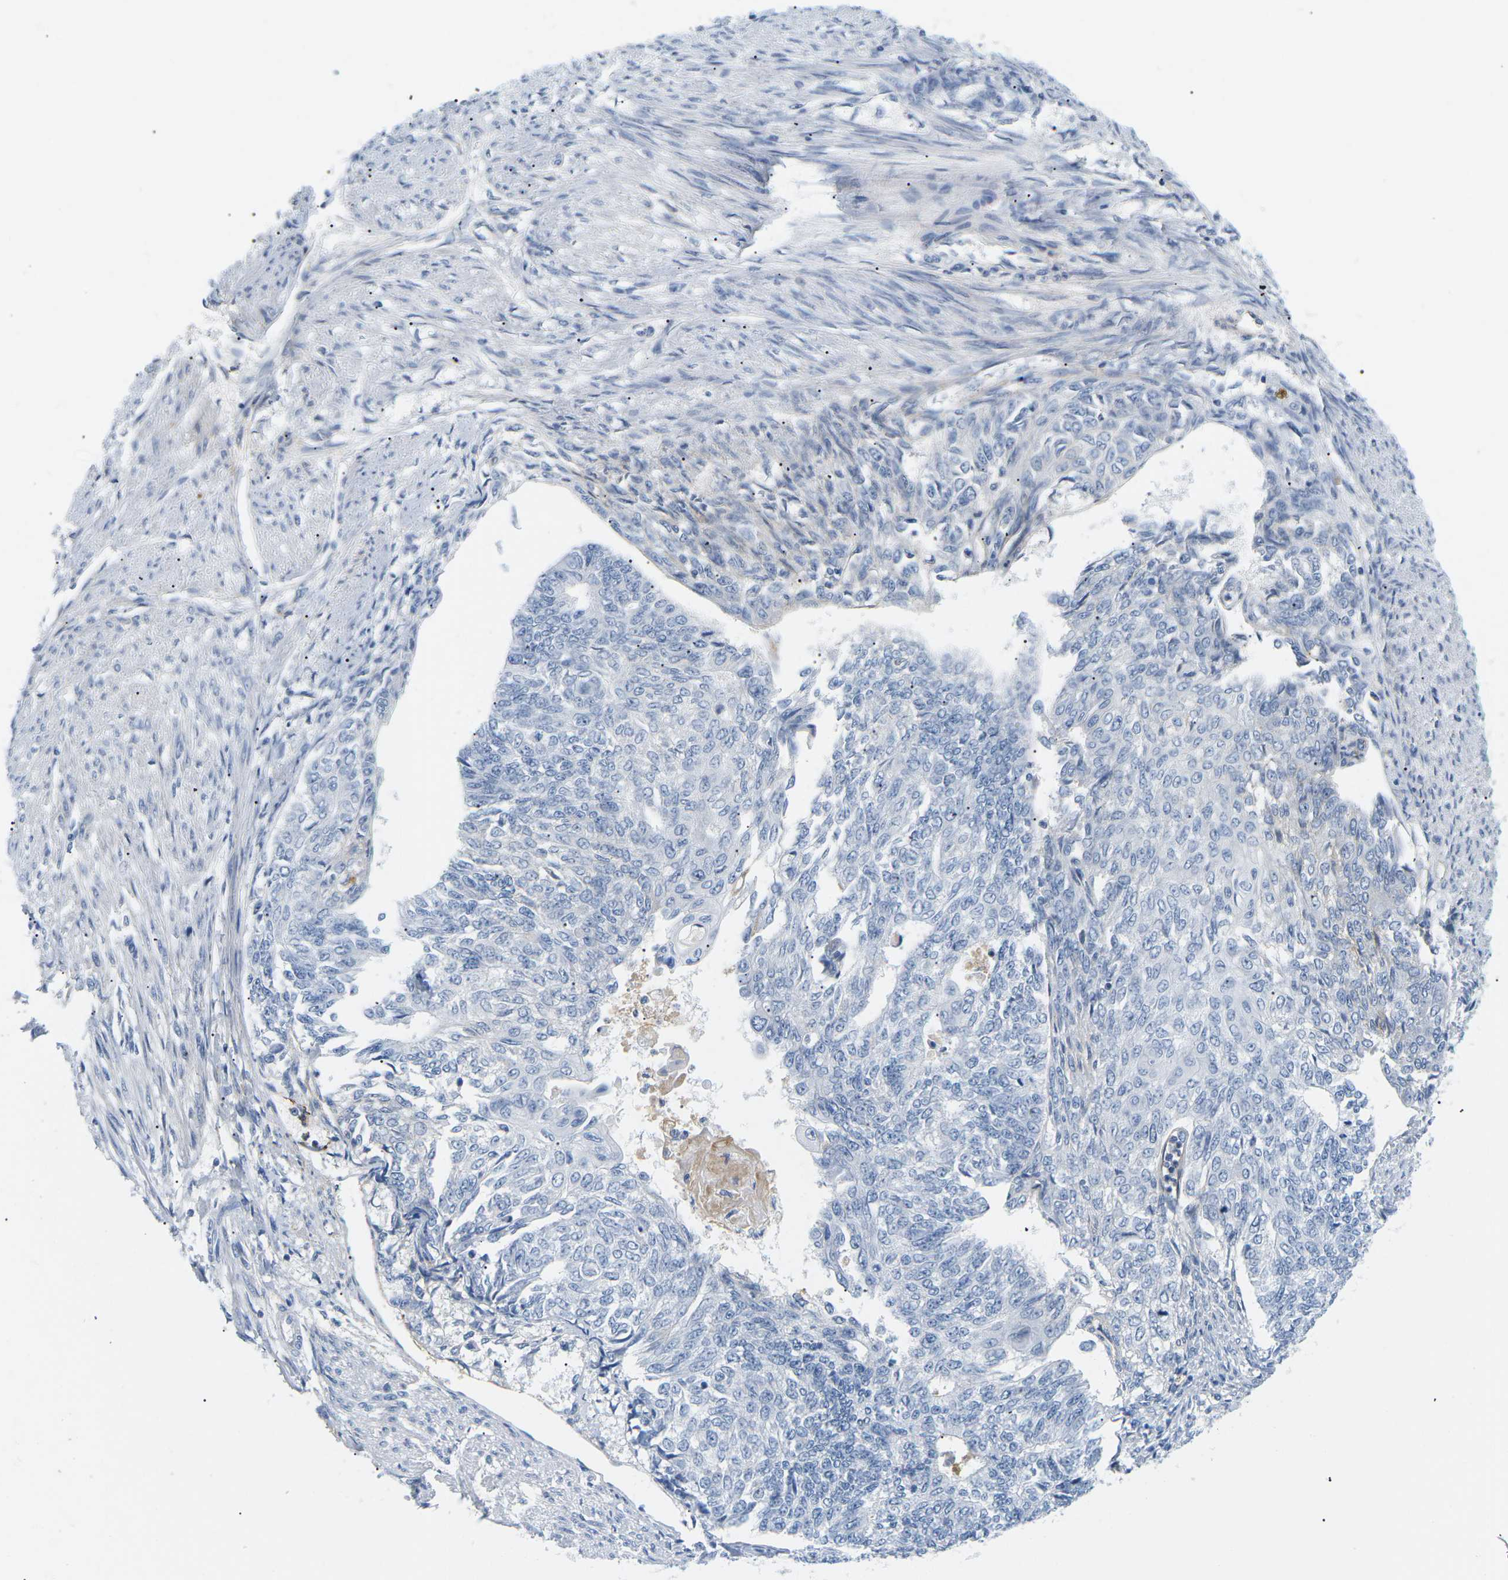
{"staining": {"intensity": "negative", "quantity": "none", "location": "none"}, "tissue": "endometrial cancer", "cell_type": "Tumor cells", "image_type": "cancer", "snomed": [{"axis": "morphology", "description": "Adenocarcinoma, NOS"}, {"axis": "topography", "description": "Endometrium"}], "caption": "There is no significant staining in tumor cells of adenocarcinoma (endometrial).", "gene": "APOB", "patient": {"sex": "female", "age": 32}}